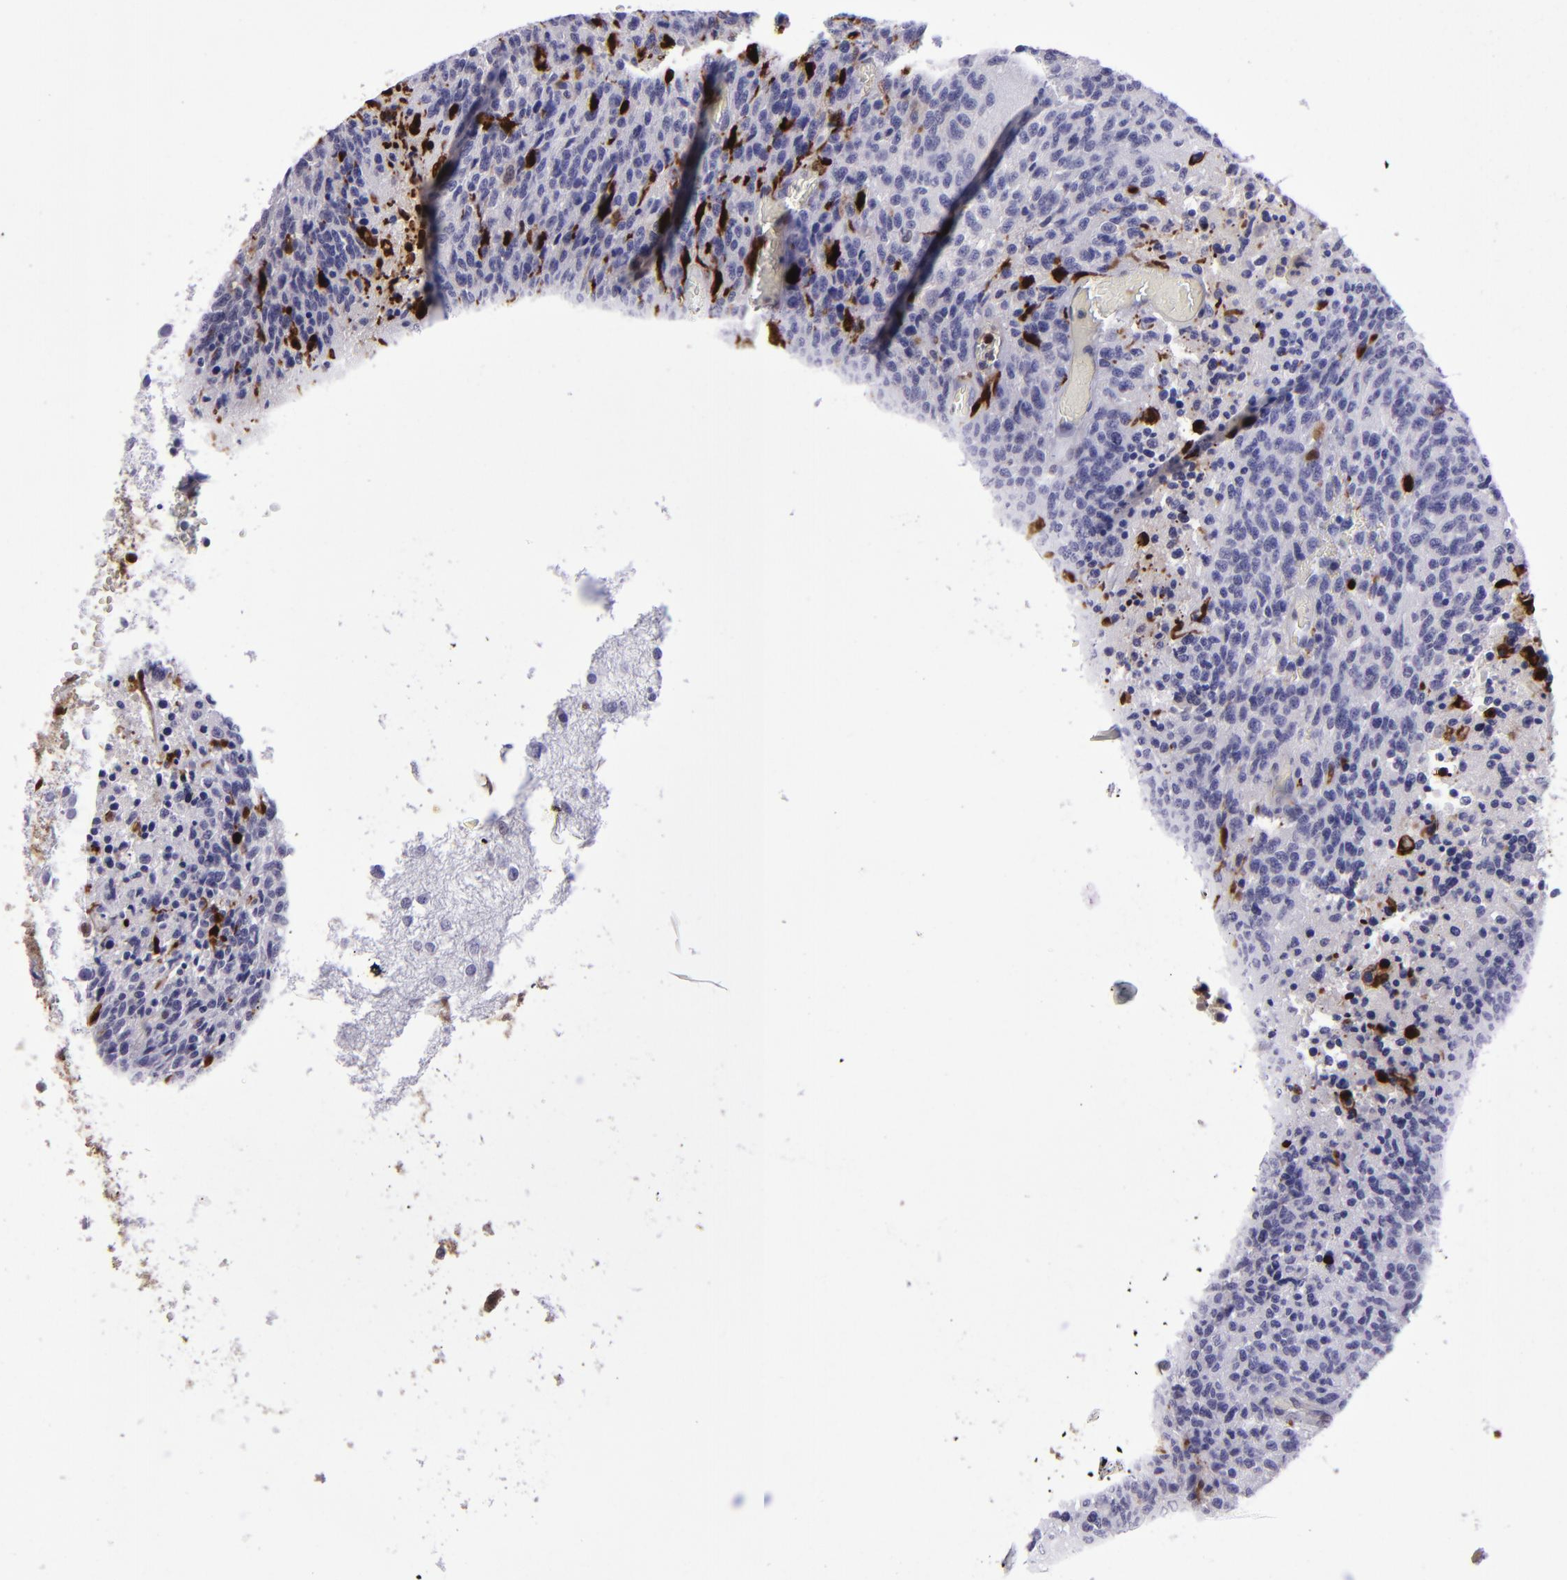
{"staining": {"intensity": "strong", "quantity": "<25%", "location": "nuclear"}, "tissue": "glioma", "cell_type": "Tumor cells", "image_type": "cancer", "snomed": [{"axis": "morphology", "description": "Glioma, malignant, High grade"}, {"axis": "topography", "description": "Brain"}], "caption": "A brown stain highlights strong nuclear expression of a protein in human high-grade glioma (malignant) tumor cells. The staining is performed using DAB (3,3'-diaminobenzidine) brown chromogen to label protein expression. The nuclei are counter-stained blue using hematoxylin.", "gene": "TYMP", "patient": {"sex": "male", "age": 36}}